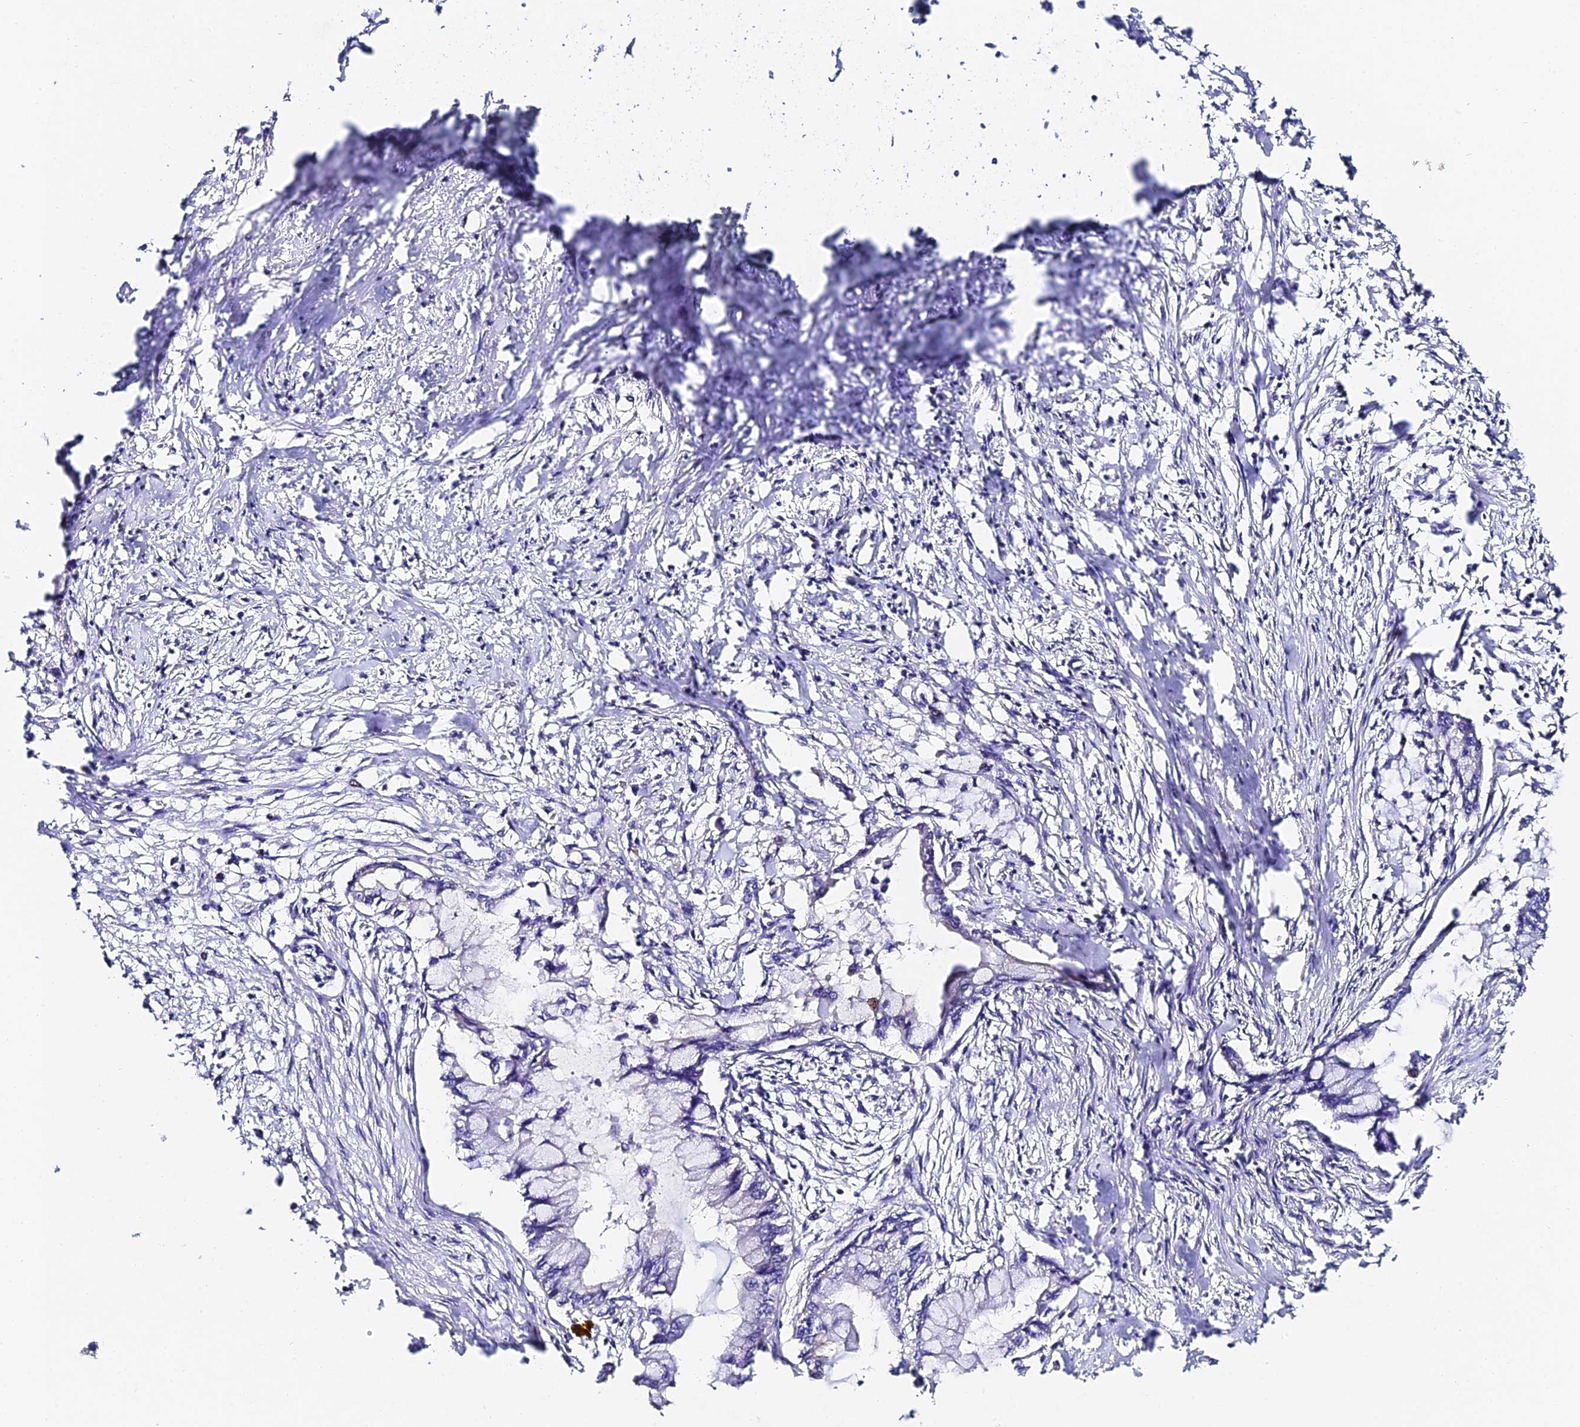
{"staining": {"intensity": "weak", "quantity": "<25%", "location": "cytoplasmic/membranous"}, "tissue": "pancreatic cancer", "cell_type": "Tumor cells", "image_type": "cancer", "snomed": [{"axis": "morphology", "description": "Adenocarcinoma, NOS"}, {"axis": "topography", "description": "Pancreas"}], "caption": "The photomicrograph shows no significant staining in tumor cells of pancreatic adenocarcinoma.", "gene": "TRIM24", "patient": {"sex": "male", "age": 48}}